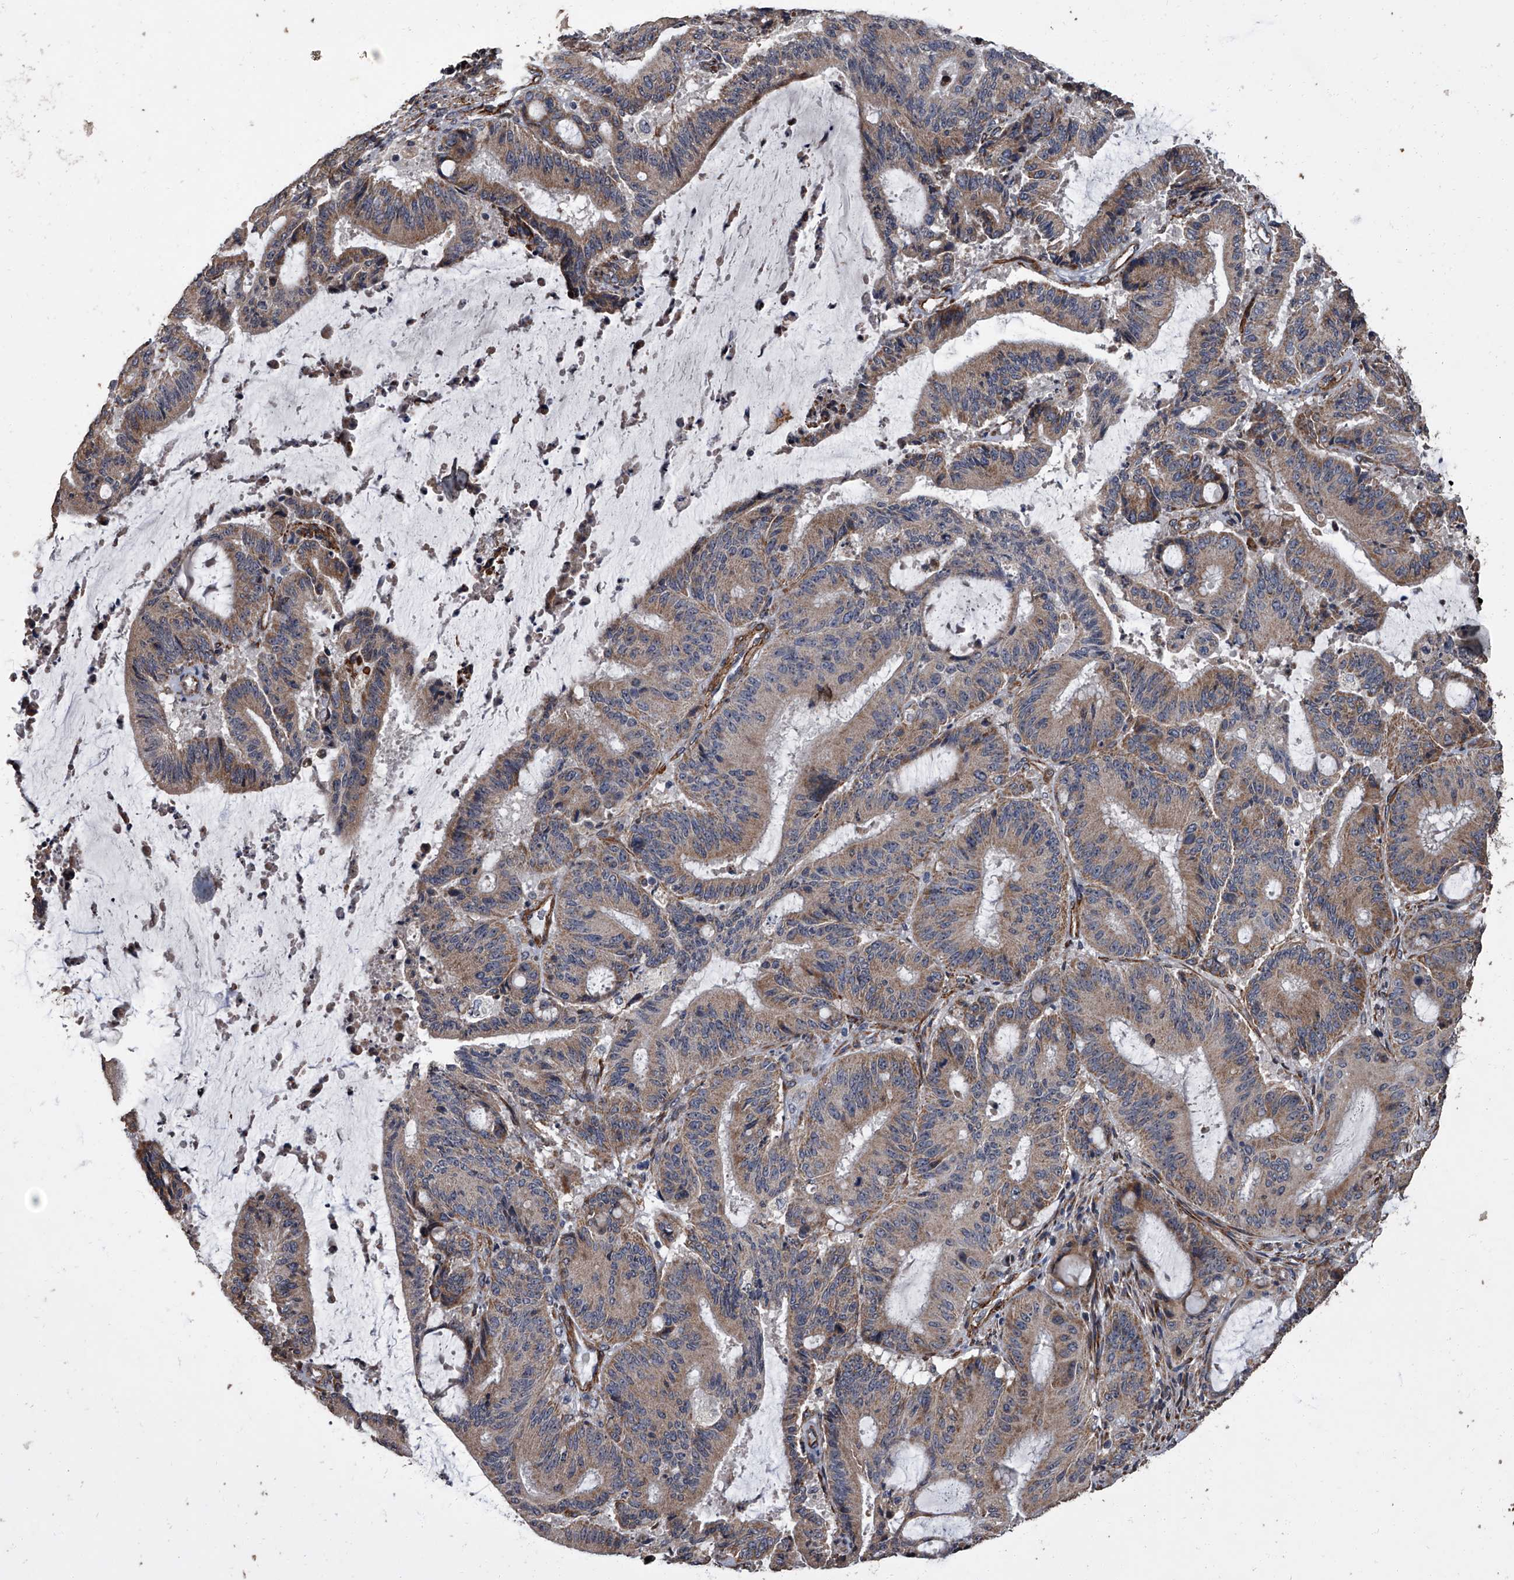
{"staining": {"intensity": "weak", "quantity": ">75%", "location": "cytoplasmic/membranous"}, "tissue": "liver cancer", "cell_type": "Tumor cells", "image_type": "cancer", "snomed": [{"axis": "morphology", "description": "Normal tissue, NOS"}, {"axis": "morphology", "description": "Cholangiocarcinoma"}, {"axis": "topography", "description": "Liver"}, {"axis": "topography", "description": "Peripheral nerve tissue"}], "caption": "Protein staining of liver cancer tissue shows weak cytoplasmic/membranous expression in approximately >75% of tumor cells. (Stains: DAB (3,3'-diaminobenzidine) in brown, nuclei in blue, Microscopy: brightfield microscopy at high magnification).", "gene": "SIRT4", "patient": {"sex": "female", "age": 73}}